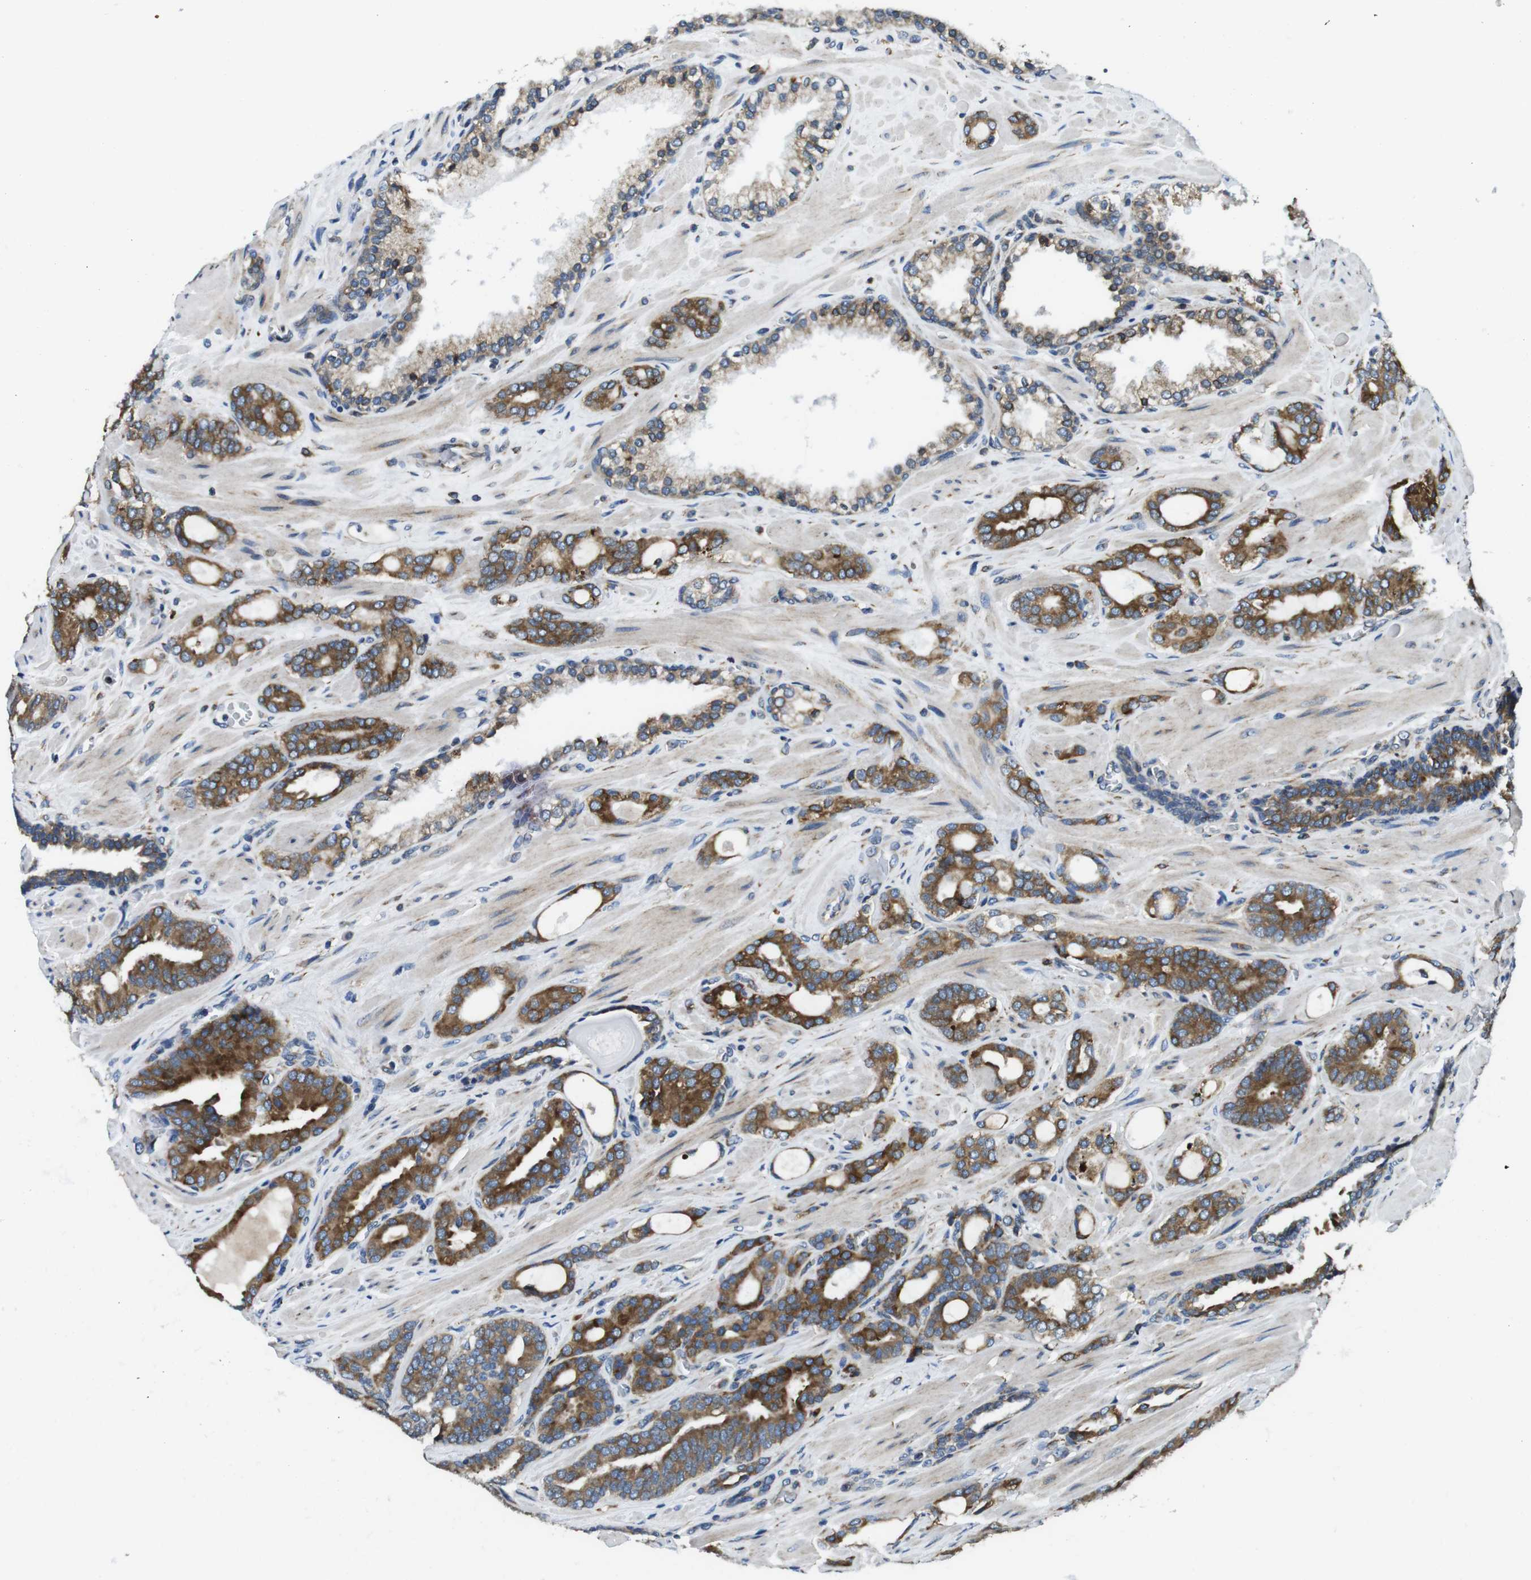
{"staining": {"intensity": "moderate", "quantity": "25%-75%", "location": "cytoplasmic/membranous"}, "tissue": "prostate cancer", "cell_type": "Tumor cells", "image_type": "cancer", "snomed": [{"axis": "morphology", "description": "Adenocarcinoma, Low grade"}, {"axis": "topography", "description": "Prostate"}], "caption": "Immunohistochemical staining of human adenocarcinoma (low-grade) (prostate) reveals moderate cytoplasmic/membranous protein expression in approximately 25%-75% of tumor cells. (Brightfield microscopy of DAB IHC at high magnification).", "gene": "UGGT1", "patient": {"sex": "male", "age": 63}}